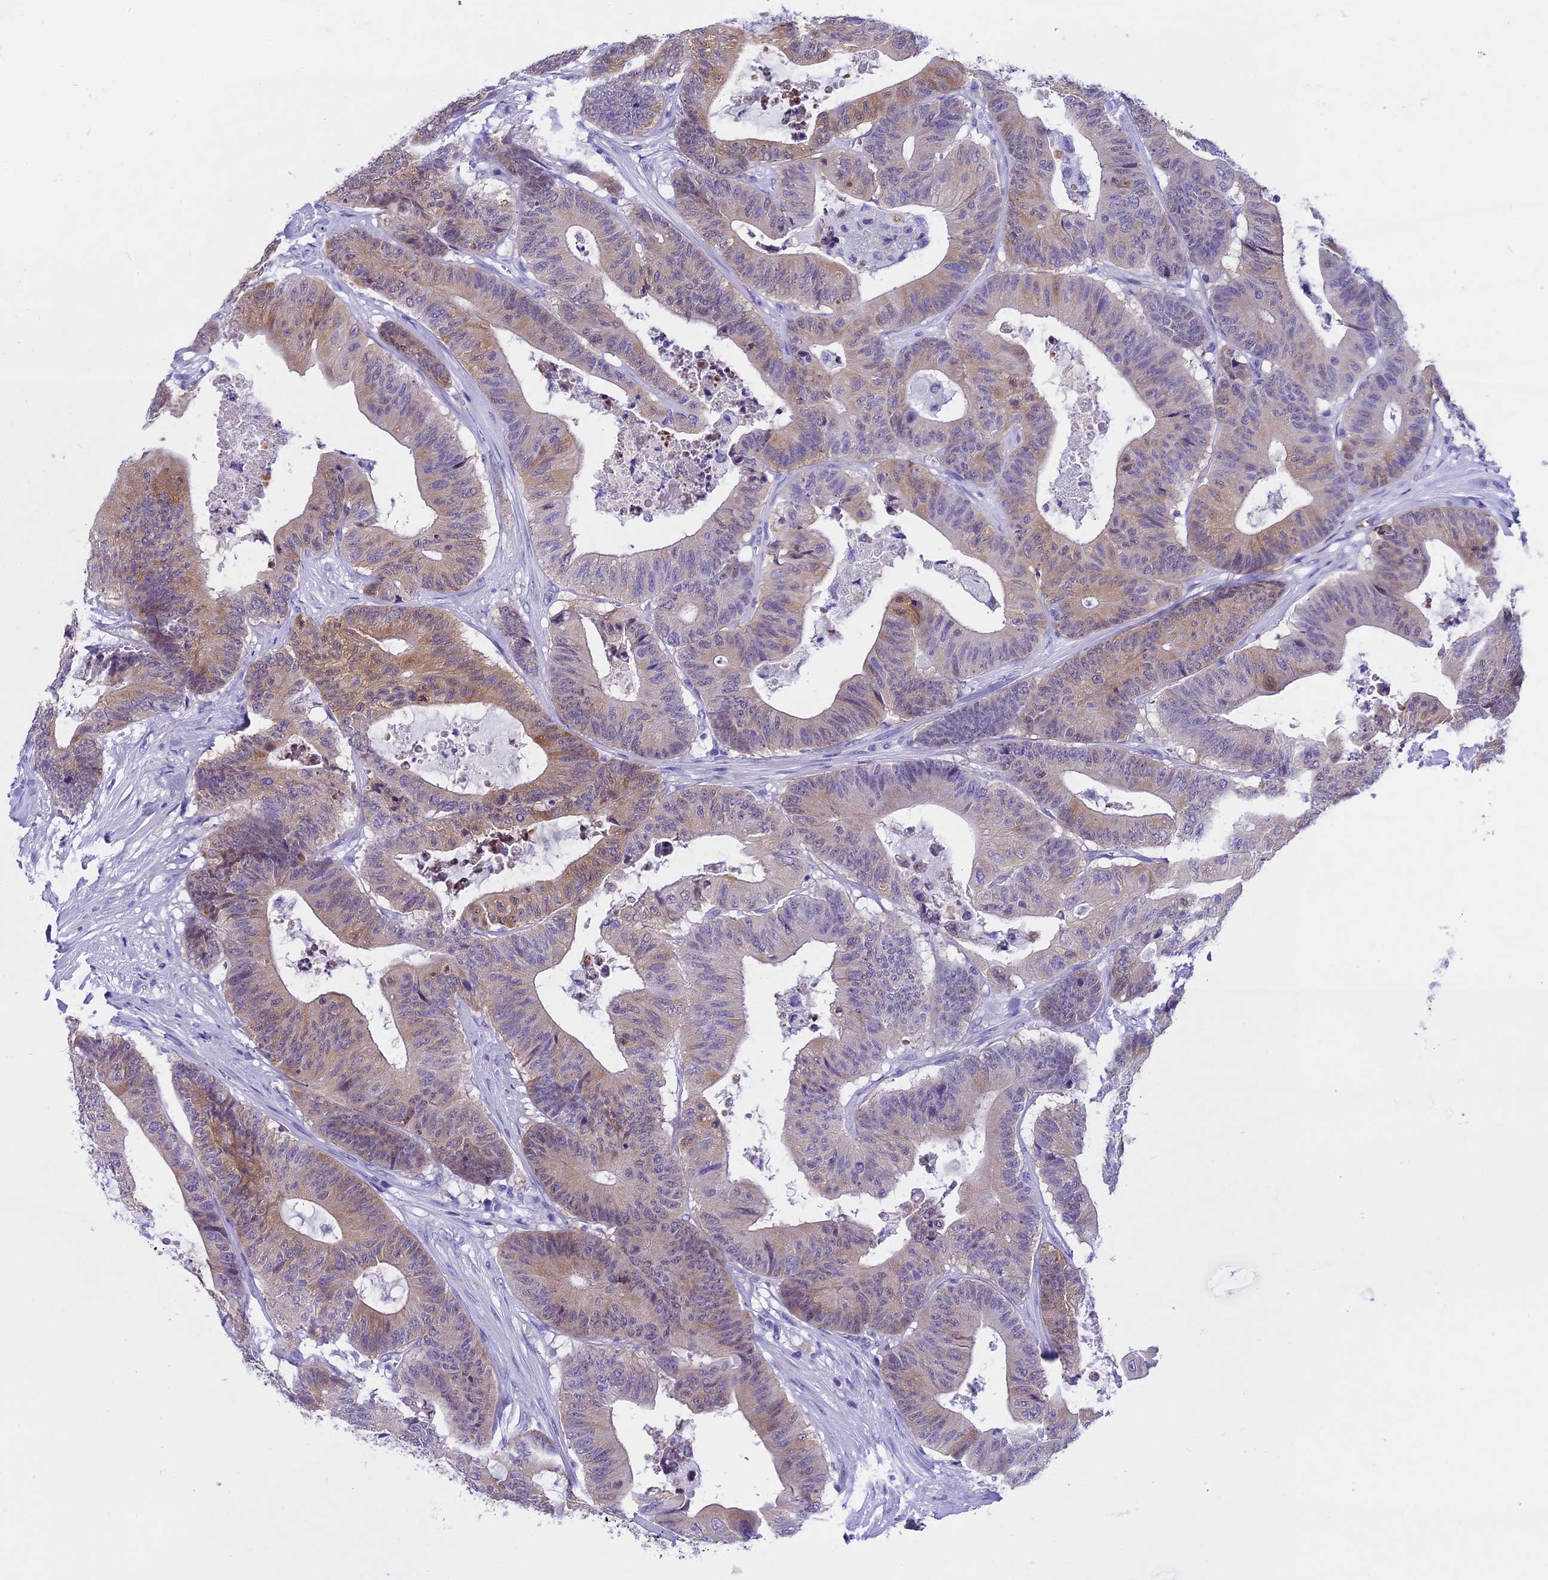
{"staining": {"intensity": "moderate", "quantity": "25%-75%", "location": "cytoplasmic/membranous"}, "tissue": "colorectal cancer", "cell_type": "Tumor cells", "image_type": "cancer", "snomed": [{"axis": "morphology", "description": "Adenocarcinoma, NOS"}, {"axis": "topography", "description": "Colon"}], "caption": "Colorectal cancer stained with a protein marker displays moderate staining in tumor cells.", "gene": "KCTD14", "patient": {"sex": "female", "age": 84}}